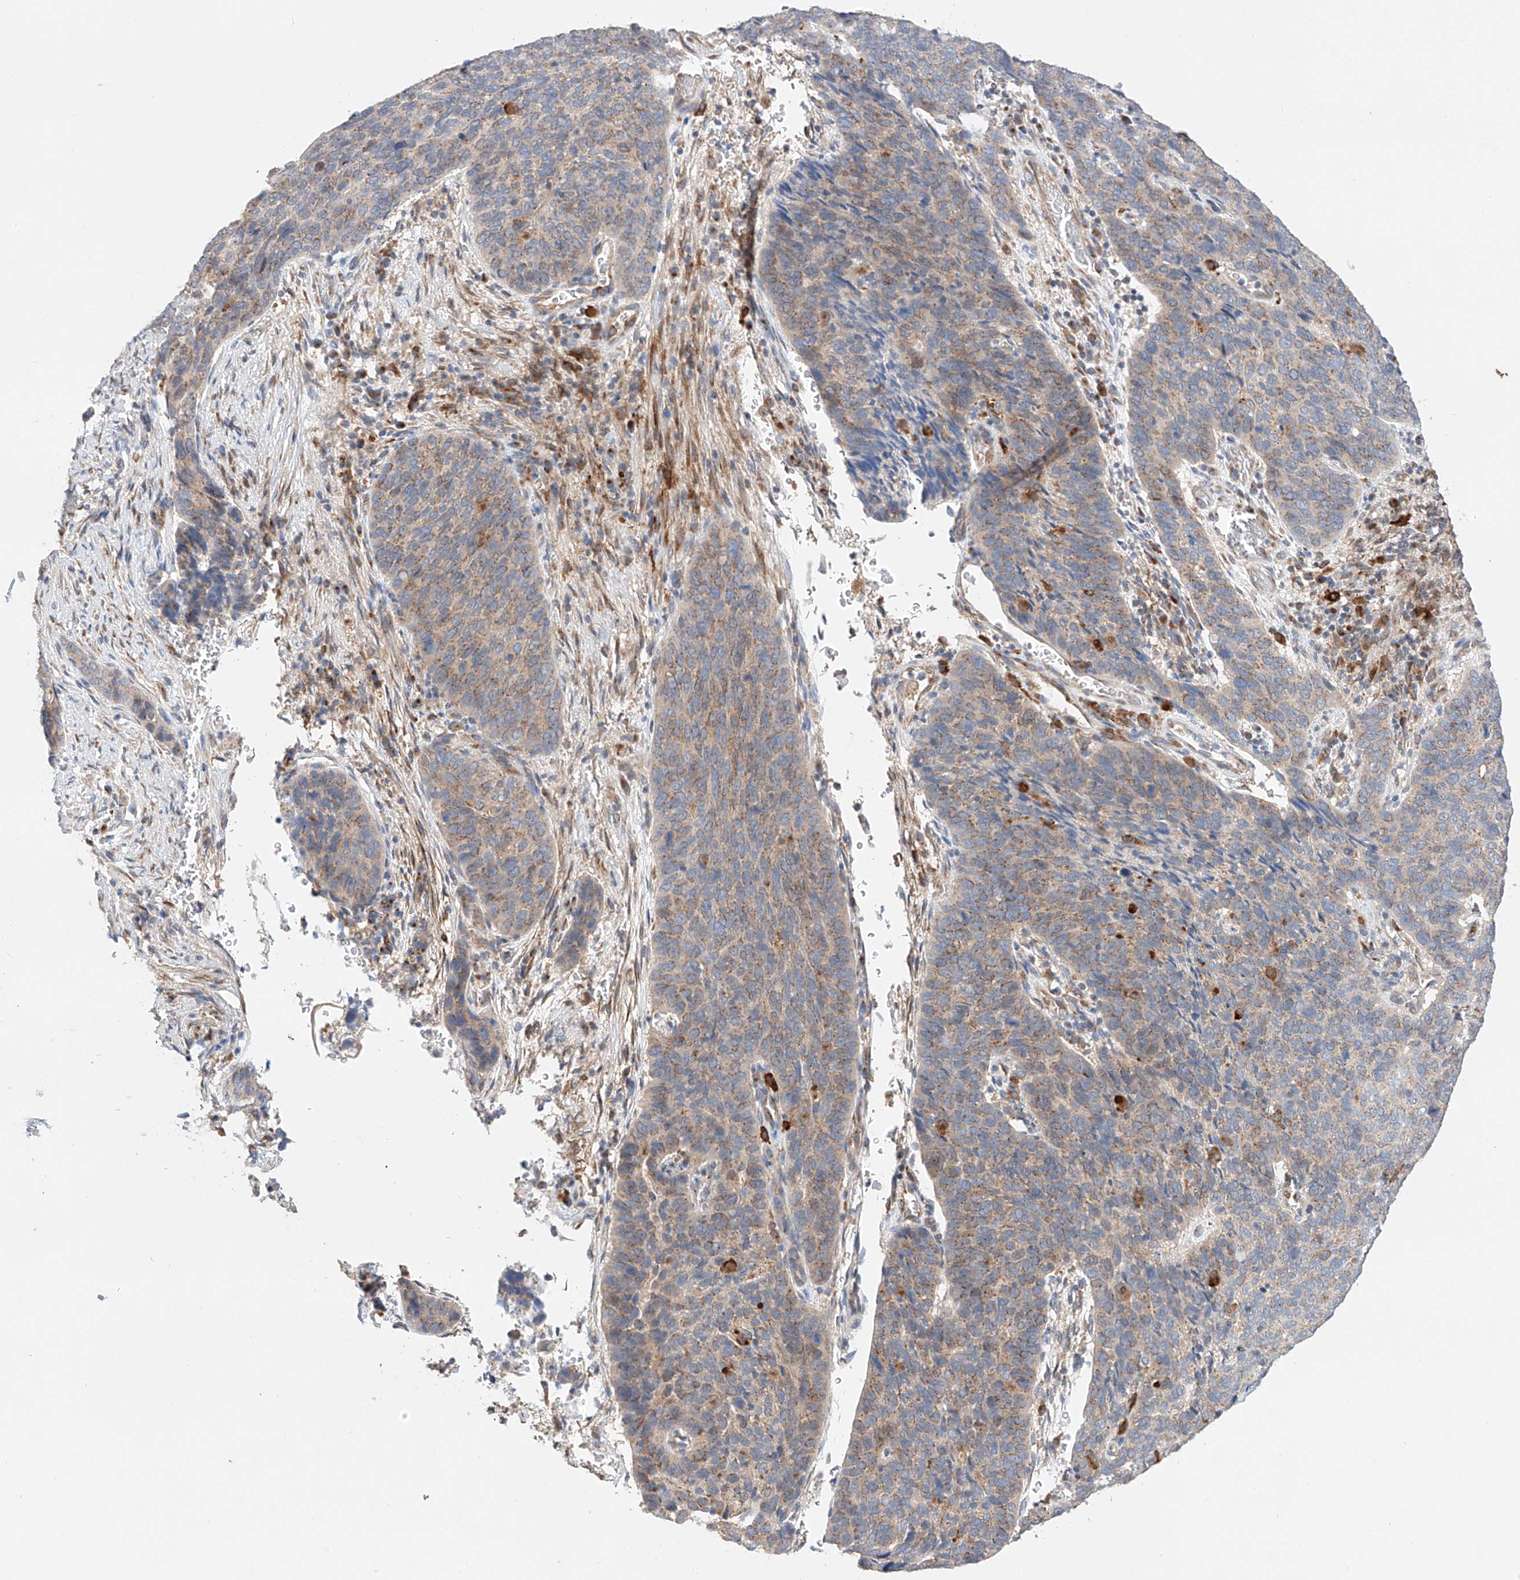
{"staining": {"intensity": "moderate", "quantity": ">75%", "location": "cytoplasmic/membranous"}, "tissue": "cervical cancer", "cell_type": "Tumor cells", "image_type": "cancer", "snomed": [{"axis": "morphology", "description": "Squamous cell carcinoma, NOS"}, {"axis": "topography", "description": "Cervix"}], "caption": "Cervical cancer (squamous cell carcinoma) stained with a brown dye demonstrates moderate cytoplasmic/membranous positive expression in approximately >75% of tumor cells.", "gene": "MOSPD1", "patient": {"sex": "female", "age": 60}}